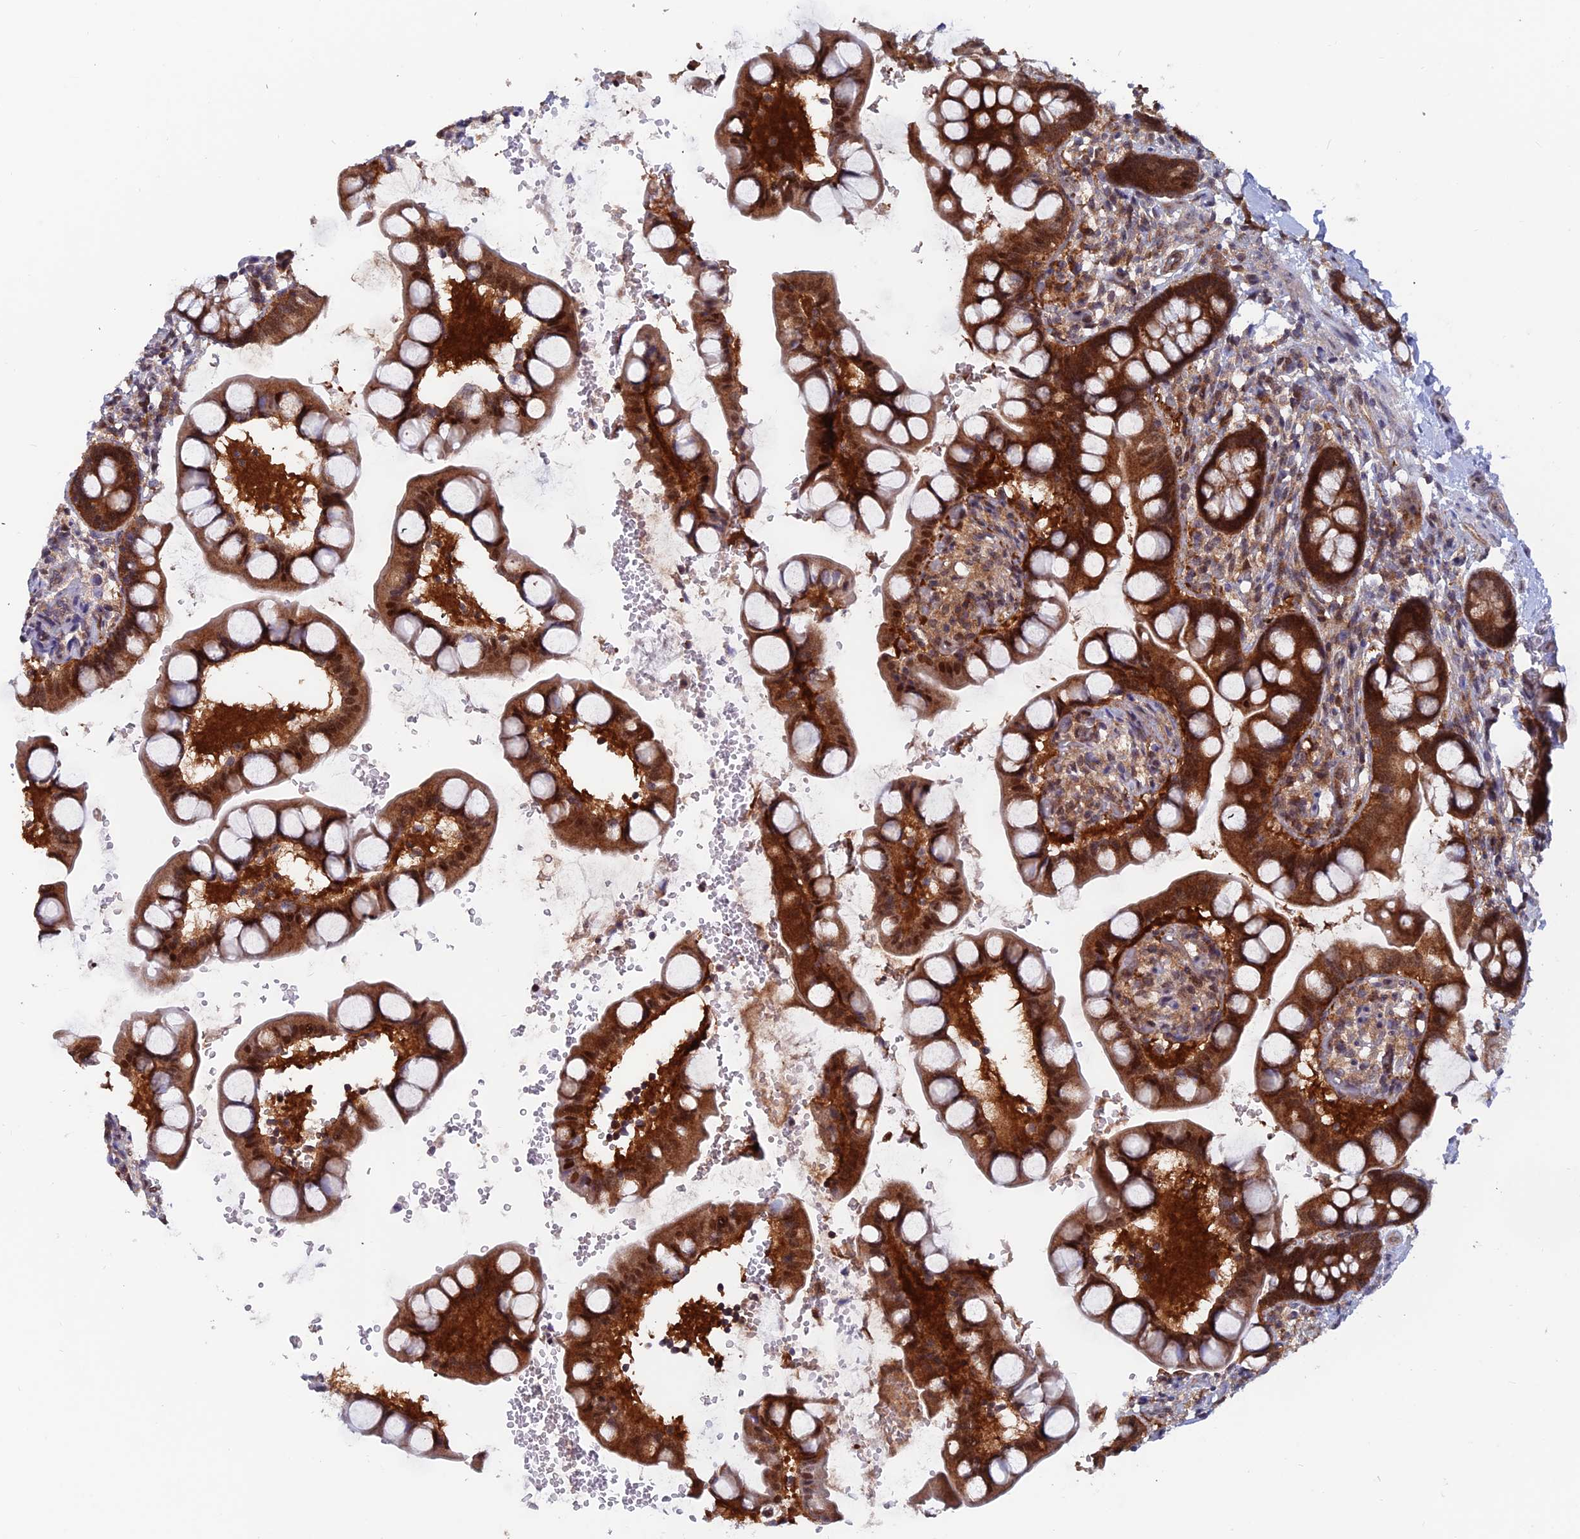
{"staining": {"intensity": "strong", "quantity": ">75%", "location": "cytoplasmic/membranous,nuclear"}, "tissue": "small intestine", "cell_type": "Glandular cells", "image_type": "normal", "snomed": [{"axis": "morphology", "description": "Normal tissue, NOS"}, {"axis": "topography", "description": "Small intestine"}], "caption": "DAB immunohistochemical staining of normal human small intestine demonstrates strong cytoplasmic/membranous,nuclear protein staining in about >75% of glandular cells.", "gene": "IGBP1", "patient": {"sex": "male", "age": 52}}